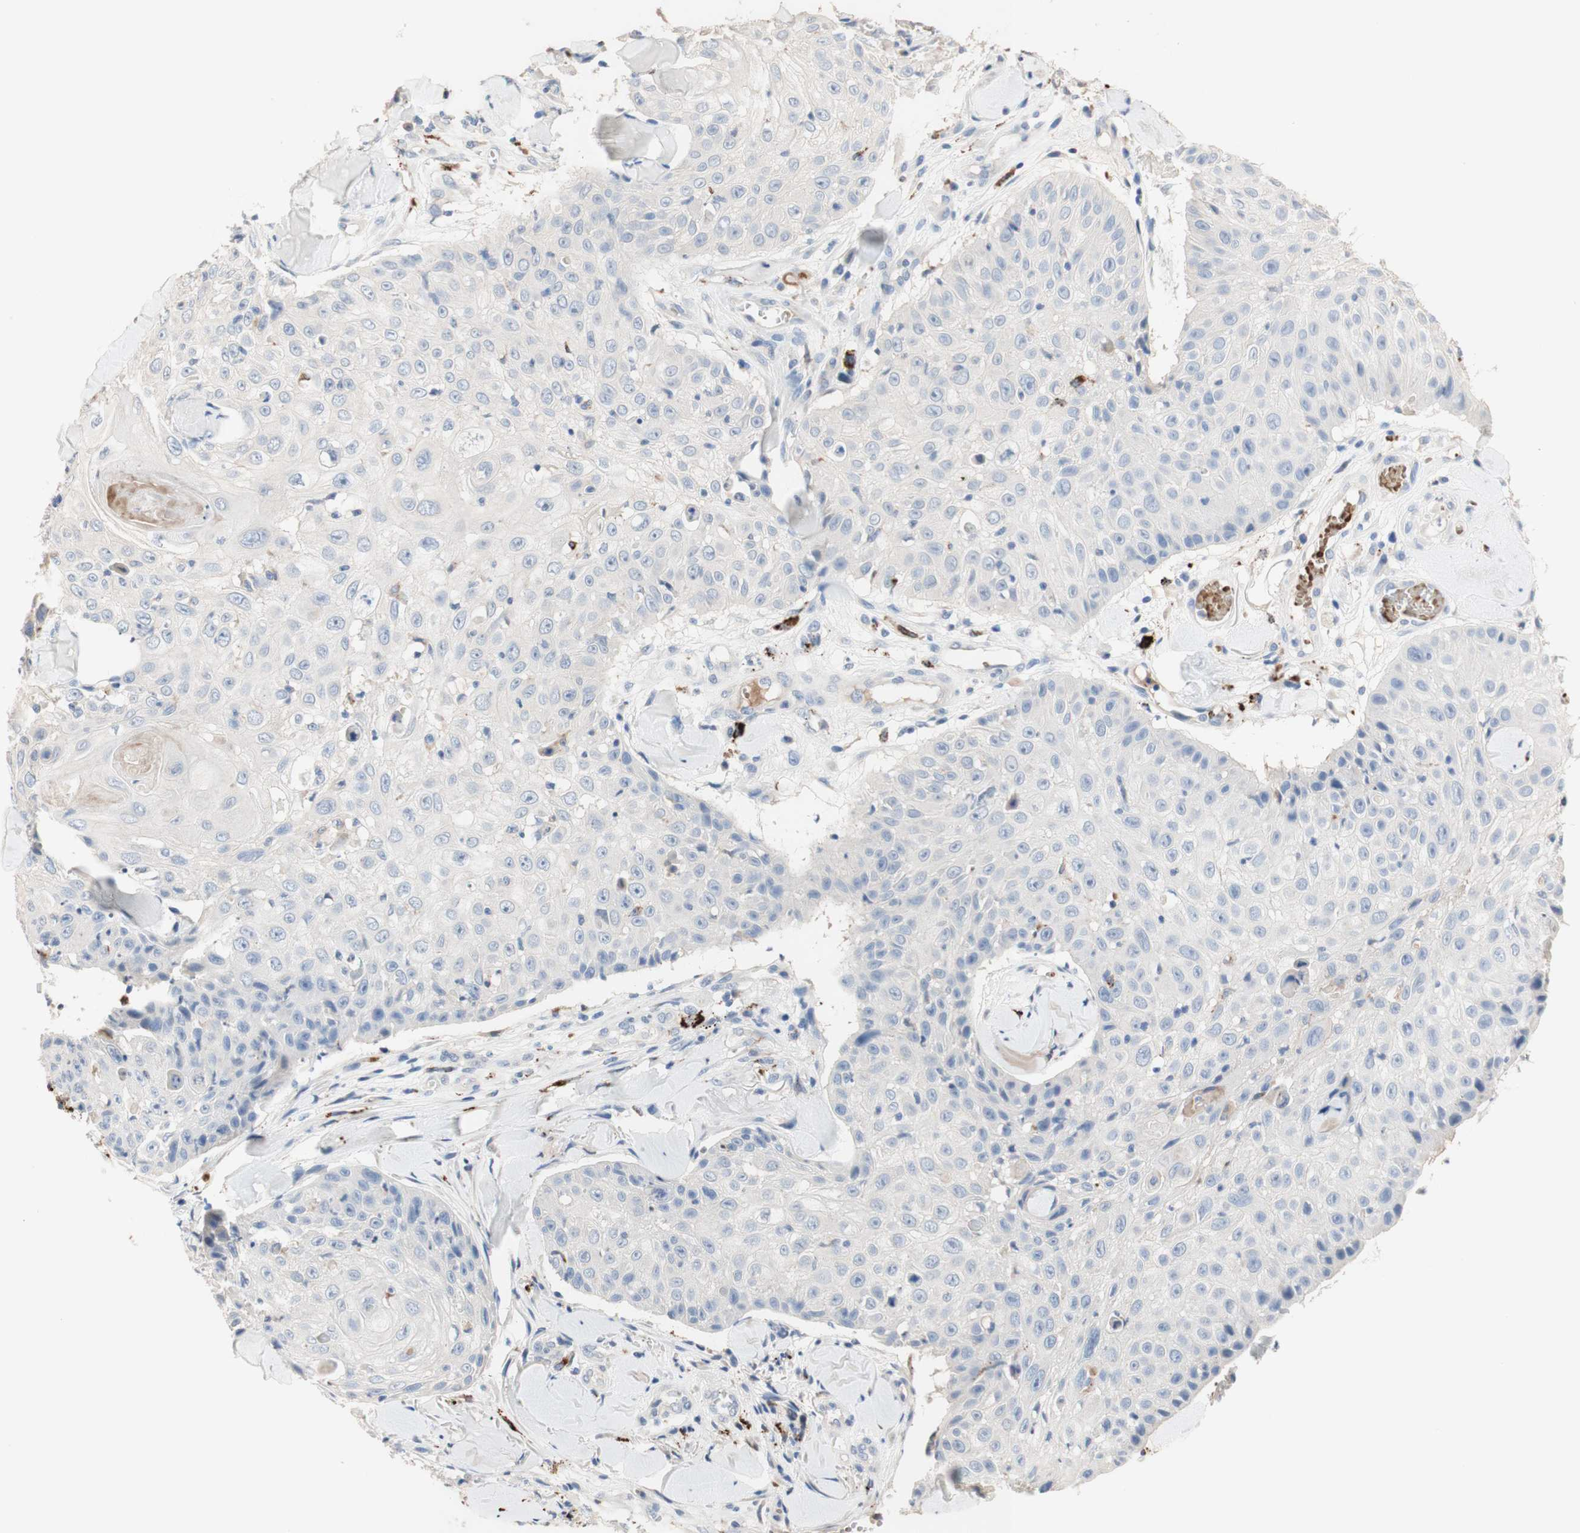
{"staining": {"intensity": "negative", "quantity": "none", "location": "none"}, "tissue": "skin cancer", "cell_type": "Tumor cells", "image_type": "cancer", "snomed": [{"axis": "morphology", "description": "Squamous cell carcinoma, NOS"}, {"axis": "topography", "description": "Skin"}], "caption": "This image is of skin squamous cell carcinoma stained with immunohistochemistry (IHC) to label a protein in brown with the nuclei are counter-stained blue. There is no expression in tumor cells. (DAB IHC, high magnification).", "gene": "CDON", "patient": {"sex": "male", "age": 86}}